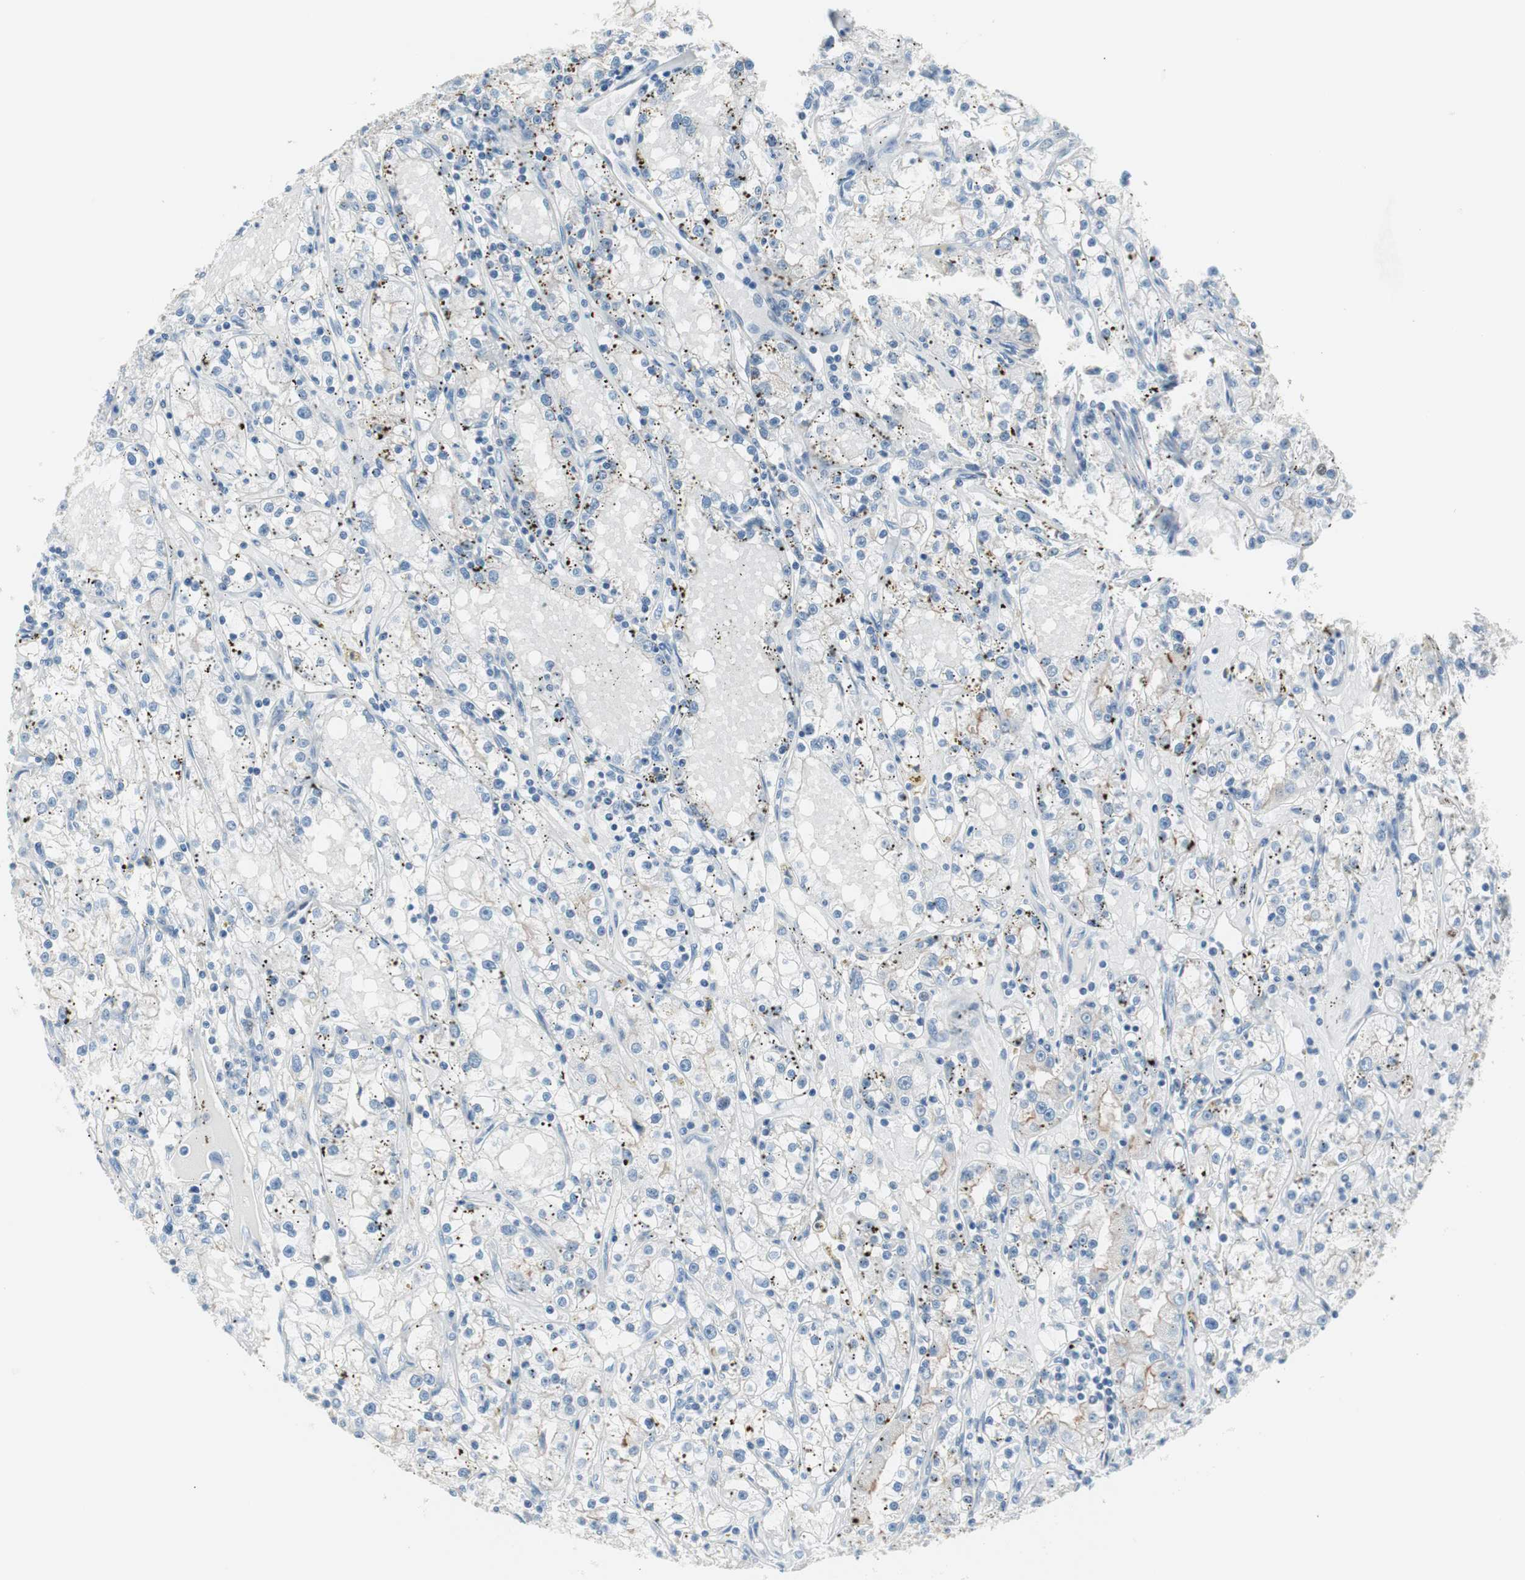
{"staining": {"intensity": "negative", "quantity": "none", "location": "none"}, "tissue": "renal cancer", "cell_type": "Tumor cells", "image_type": "cancer", "snomed": [{"axis": "morphology", "description": "Adenocarcinoma, NOS"}, {"axis": "topography", "description": "Kidney"}], "caption": "Human renal cancer (adenocarcinoma) stained for a protein using IHC shows no expression in tumor cells.", "gene": "VIL1", "patient": {"sex": "male", "age": 56}}